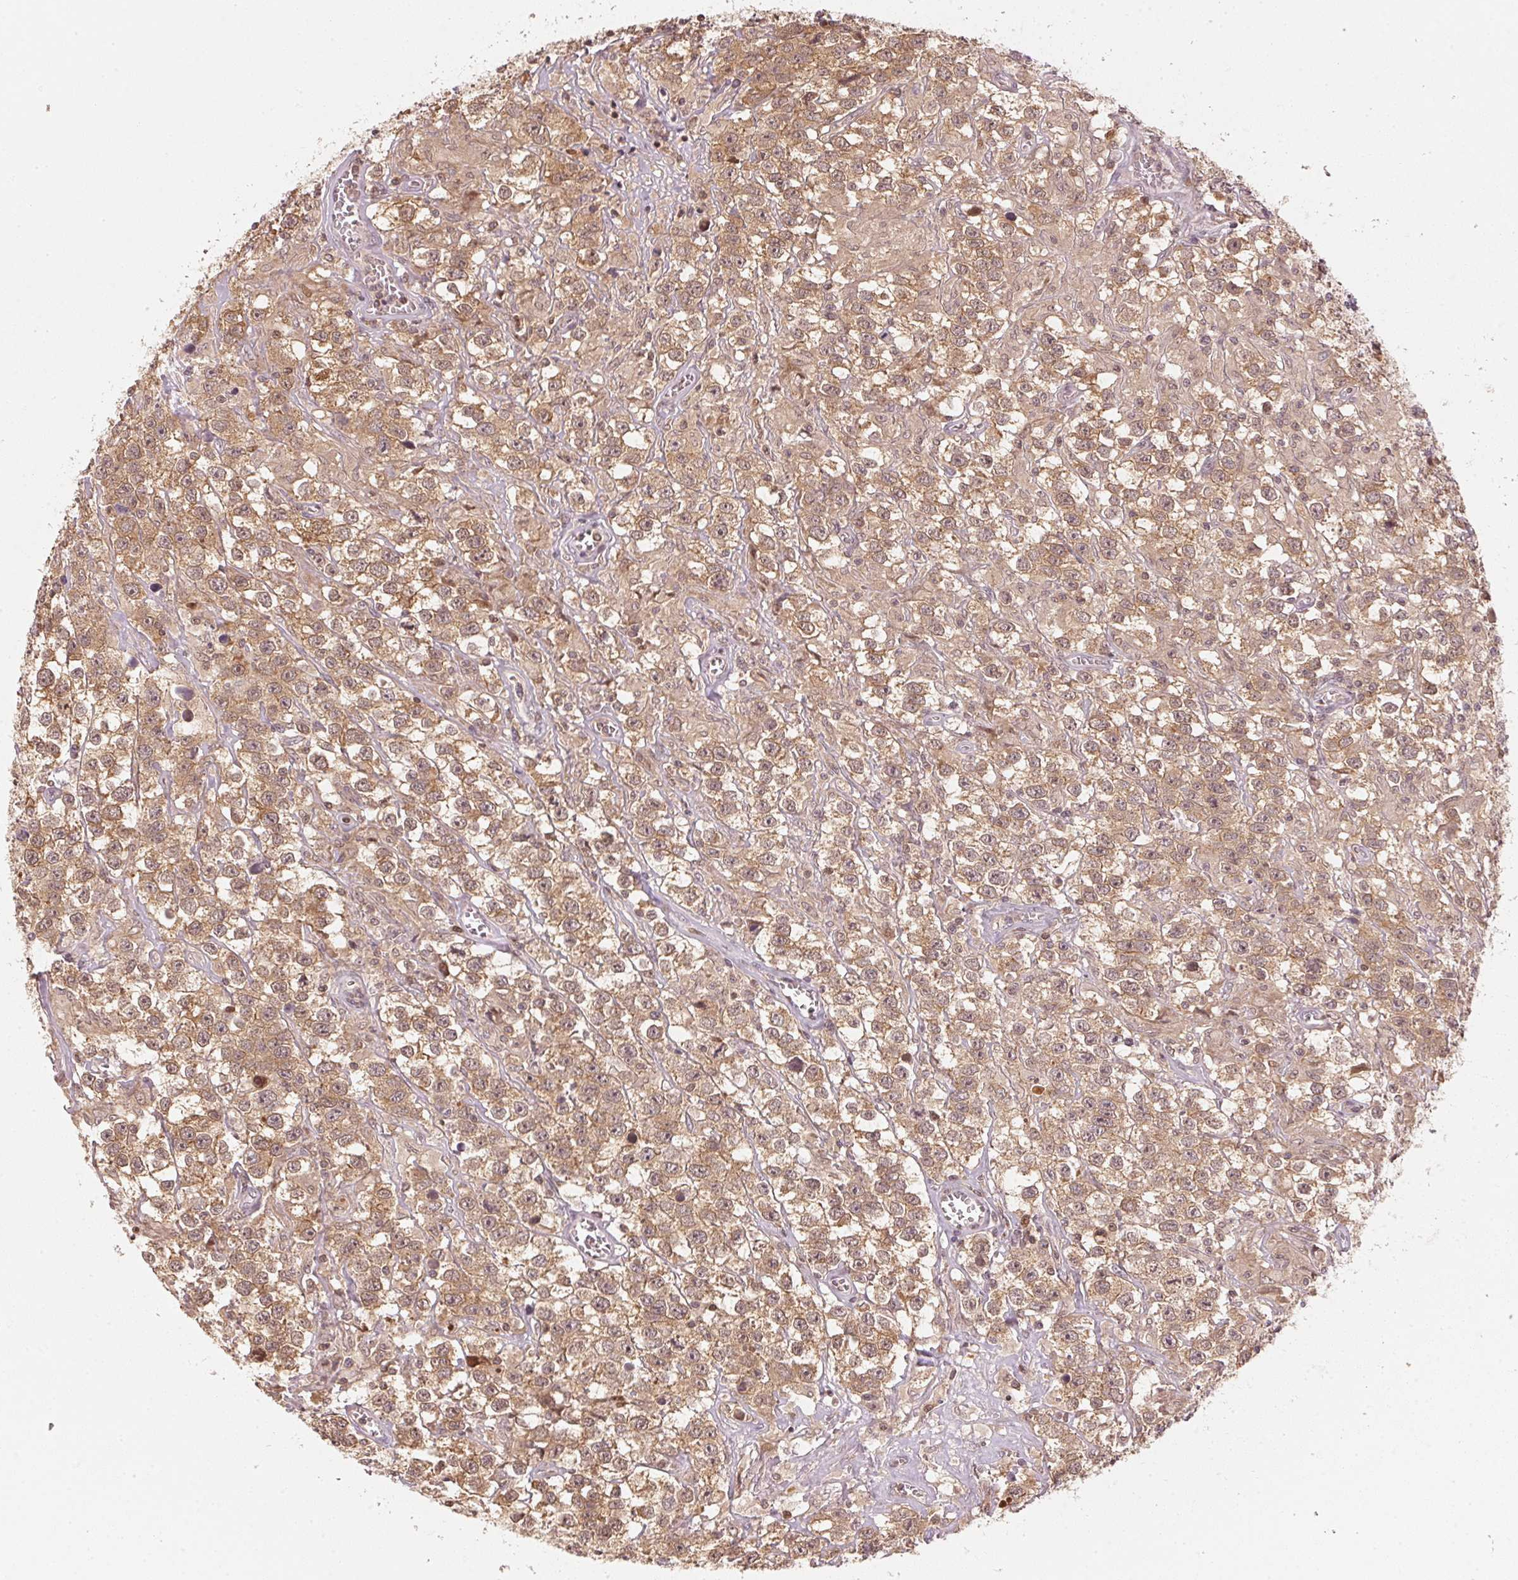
{"staining": {"intensity": "moderate", "quantity": ">75%", "location": "cytoplasmic/membranous,nuclear"}, "tissue": "testis cancer", "cell_type": "Tumor cells", "image_type": "cancer", "snomed": [{"axis": "morphology", "description": "Seminoma, NOS"}, {"axis": "topography", "description": "Testis"}], "caption": "Testis seminoma was stained to show a protein in brown. There is medium levels of moderate cytoplasmic/membranous and nuclear positivity in approximately >75% of tumor cells.", "gene": "UBE2L3", "patient": {"sex": "male", "age": 43}}